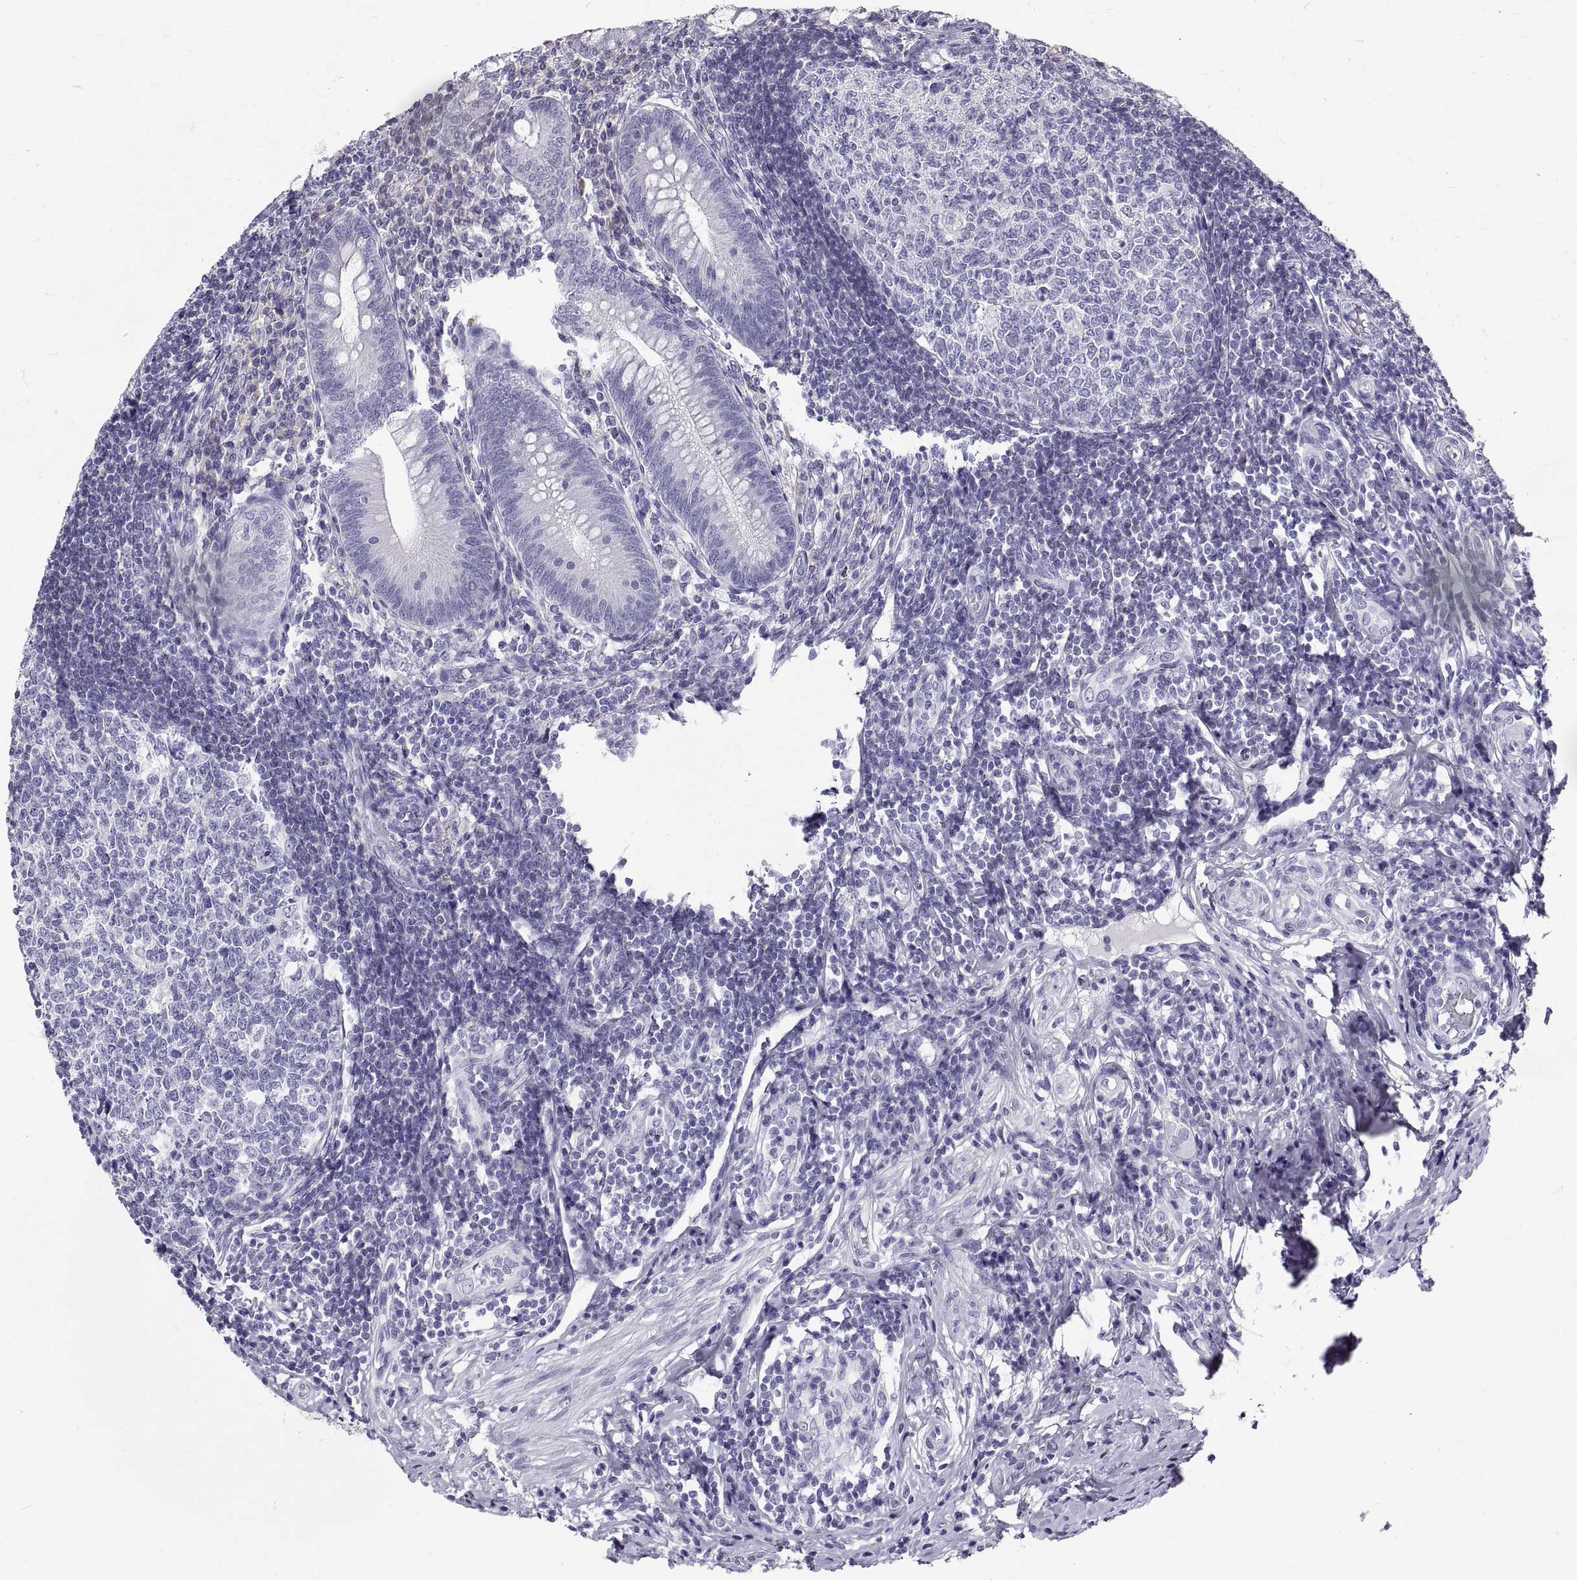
{"staining": {"intensity": "negative", "quantity": "none", "location": "none"}, "tissue": "appendix", "cell_type": "Glandular cells", "image_type": "normal", "snomed": [{"axis": "morphology", "description": "Normal tissue, NOS"}, {"axis": "morphology", "description": "Inflammation, NOS"}, {"axis": "topography", "description": "Appendix"}], "caption": "This is an IHC photomicrograph of normal appendix. There is no positivity in glandular cells.", "gene": "GNG12", "patient": {"sex": "male", "age": 16}}